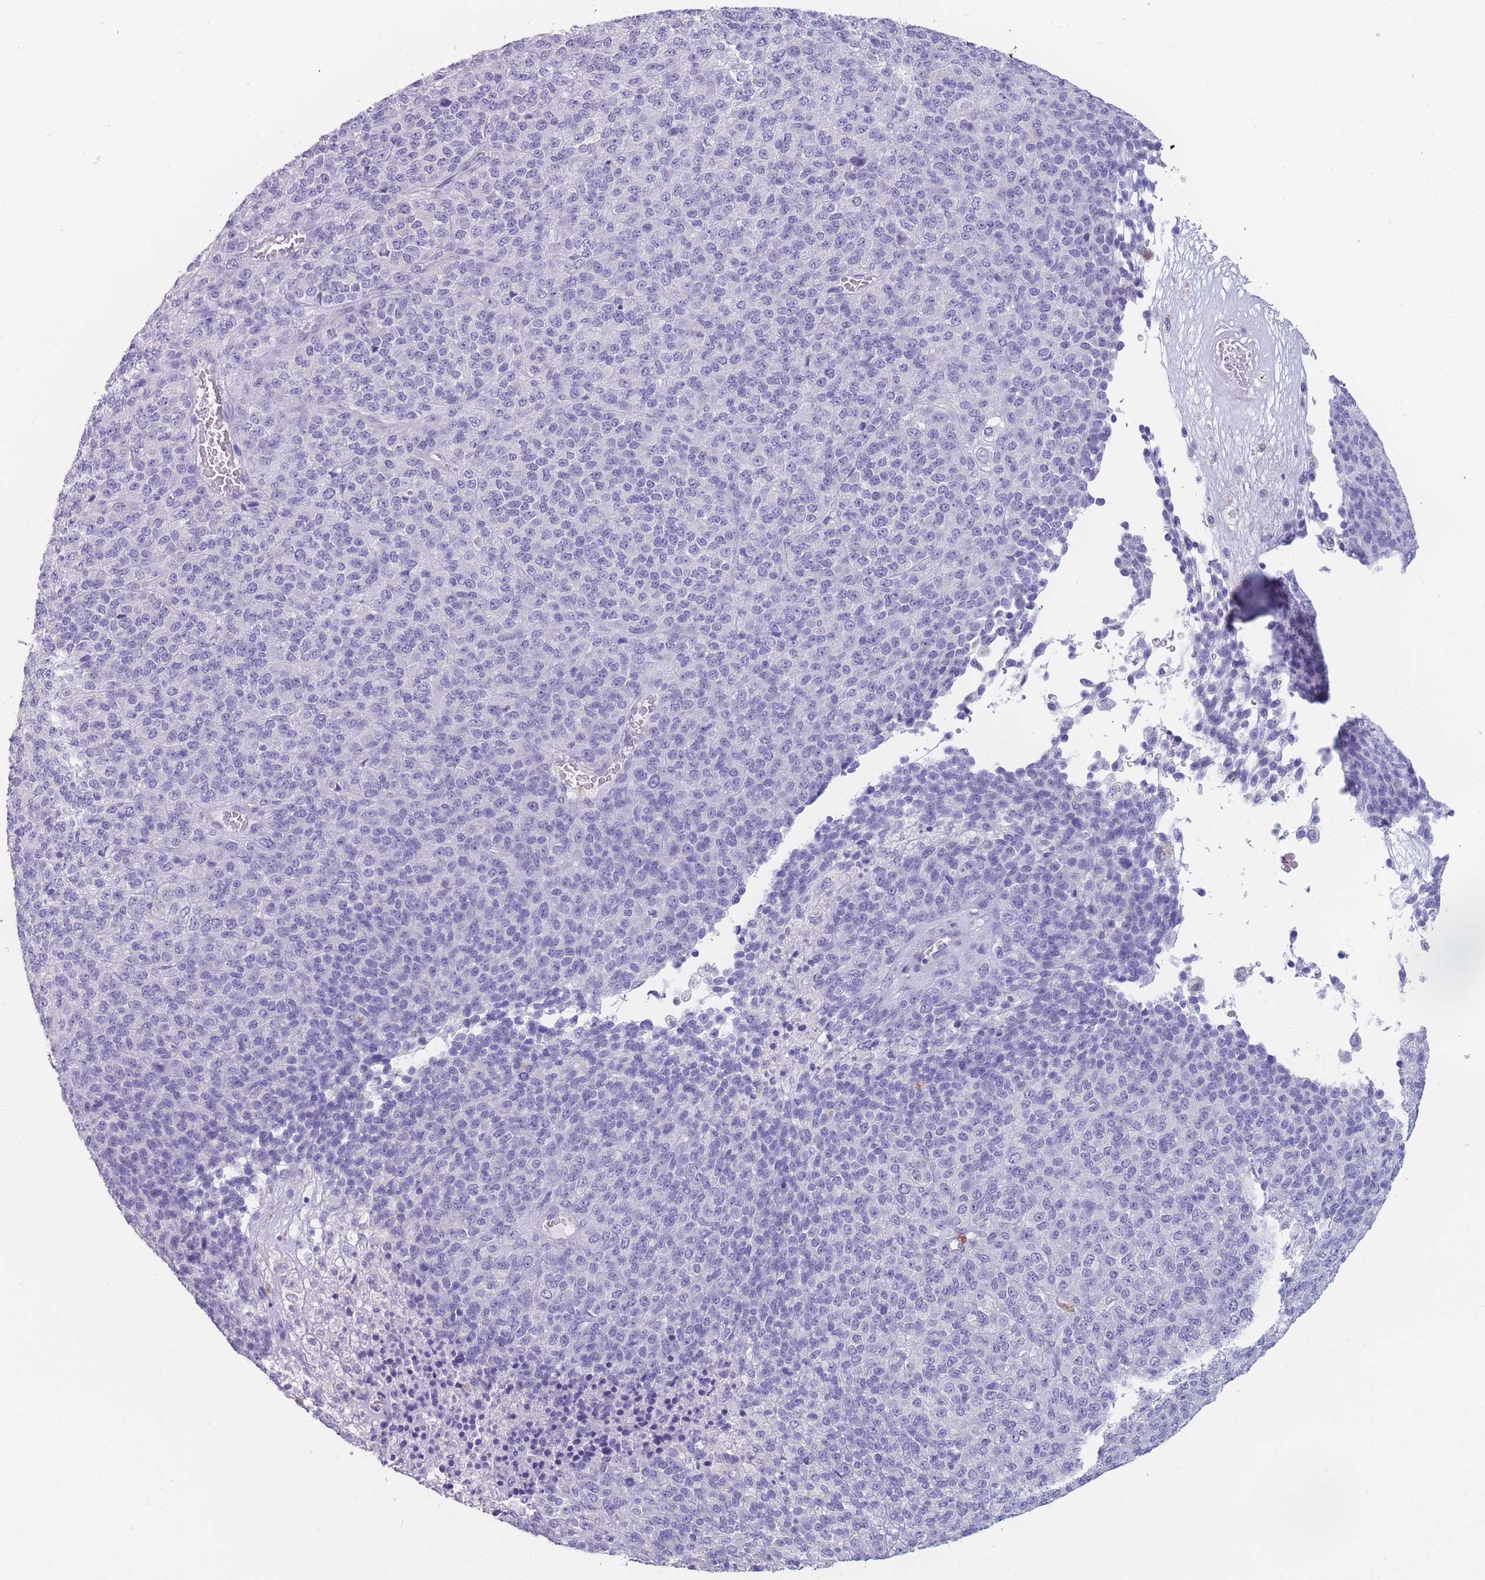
{"staining": {"intensity": "negative", "quantity": "none", "location": "none"}, "tissue": "melanoma", "cell_type": "Tumor cells", "image_type": "cancer", "snomed": [{"axis": "morphology", "description": "Malignant melanoma, Metastatic site"}, {"axis": "topography", "description": "Brain"}], "caption": "Malignant melanoma (metastatic site) was stained to show a protein in brown. There is no significant positivity in tumor cells.", "gene": "ZNF627", "patient": {"sex": "female", "age": 56}}